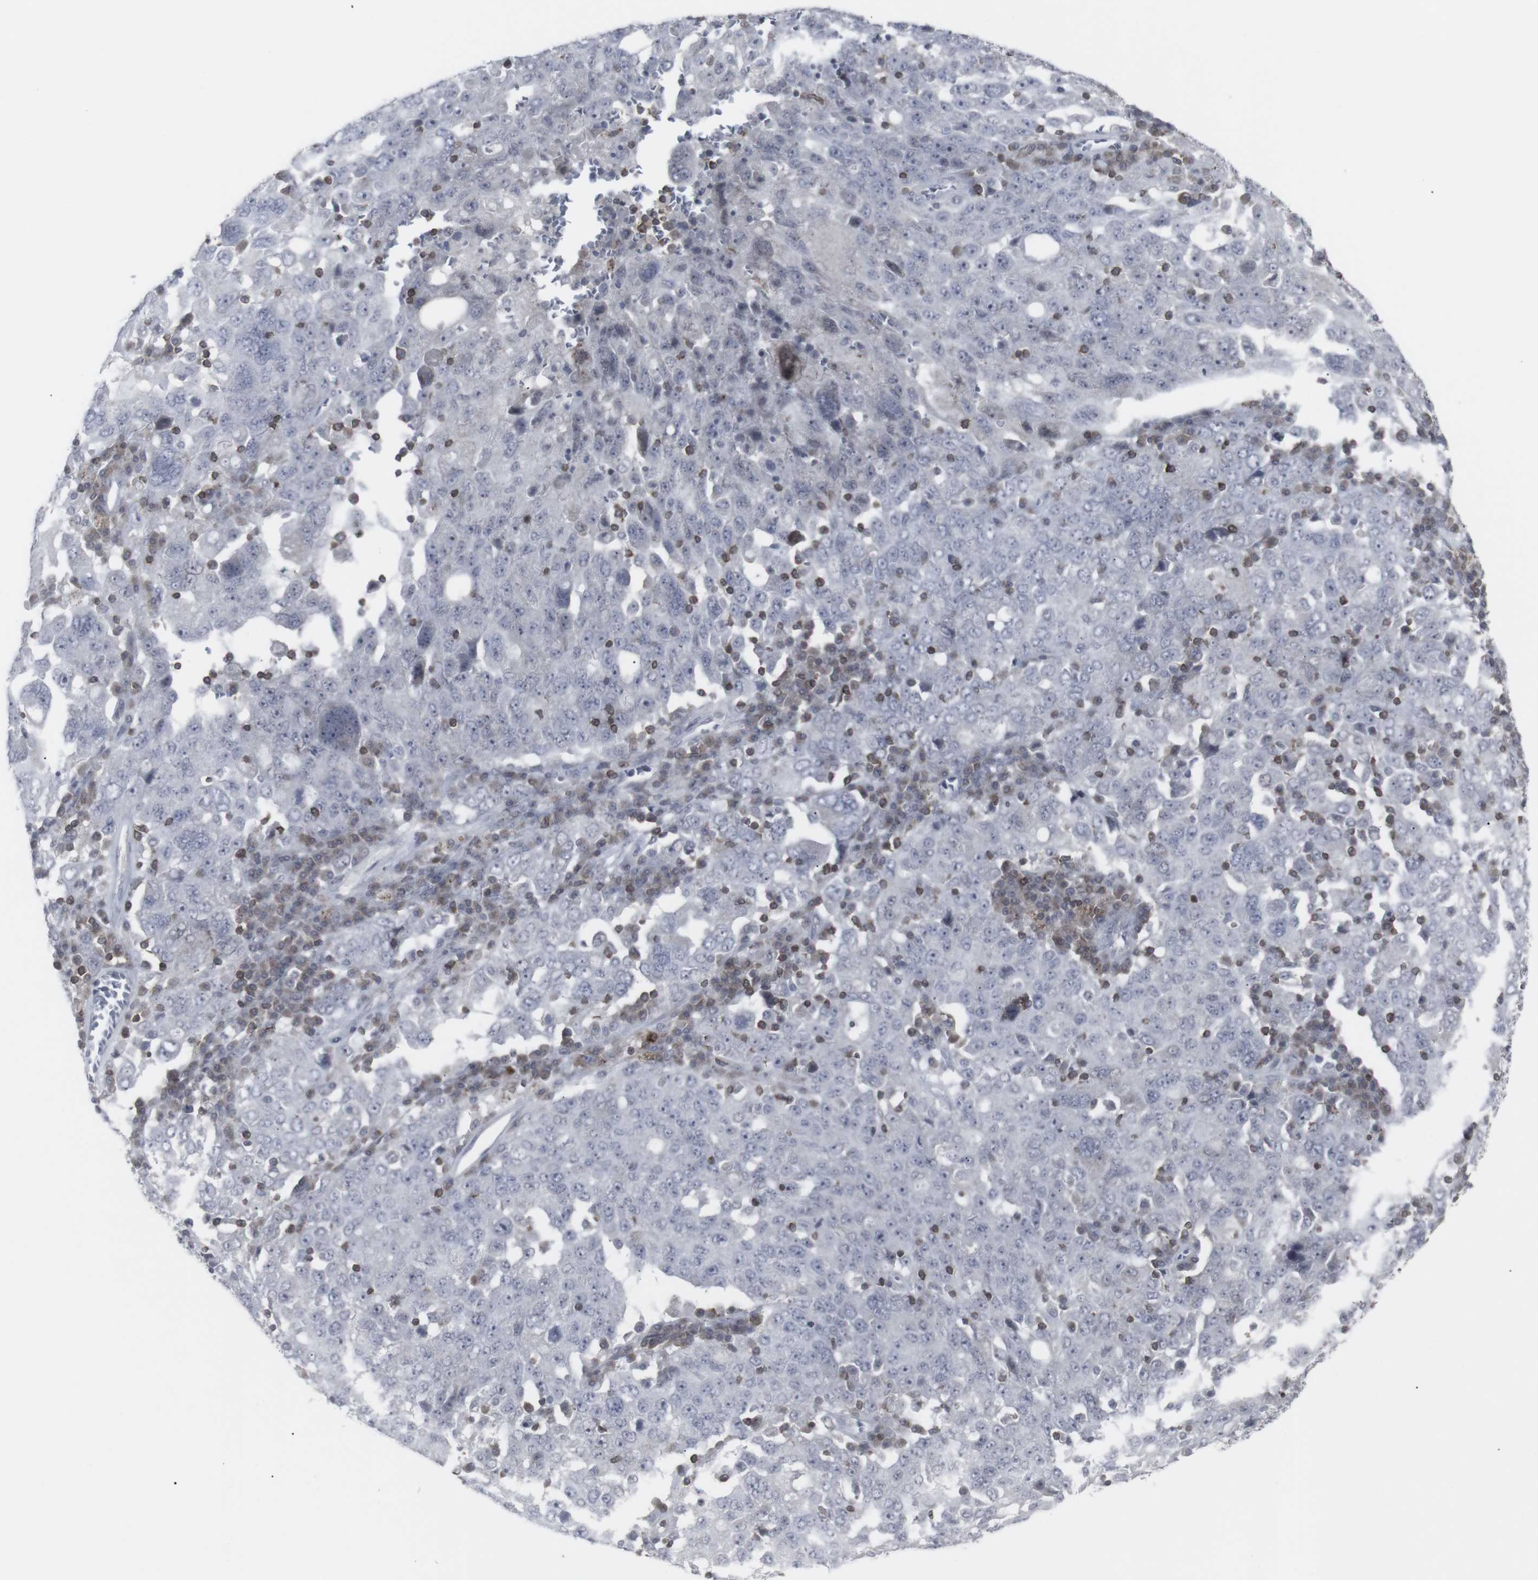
{"staining": {"intensity": "negative", "quantity": "none", "location": "none"}, "tissue": "ovarian cancer", "cell_type": "Tumor cells", "image_type": "cancer", "snomed": [{"axis": "morphology", "description": "Carcinoma, endometroid"}, {"axis": "topography", "description": "Ovary"}], "caption": "A micrograph of human ovarian endometroid carcinoma is negative for staining in tumor cells.", "gene": "APOBEC2", "patient": {"sex": "female", "age": 62}}